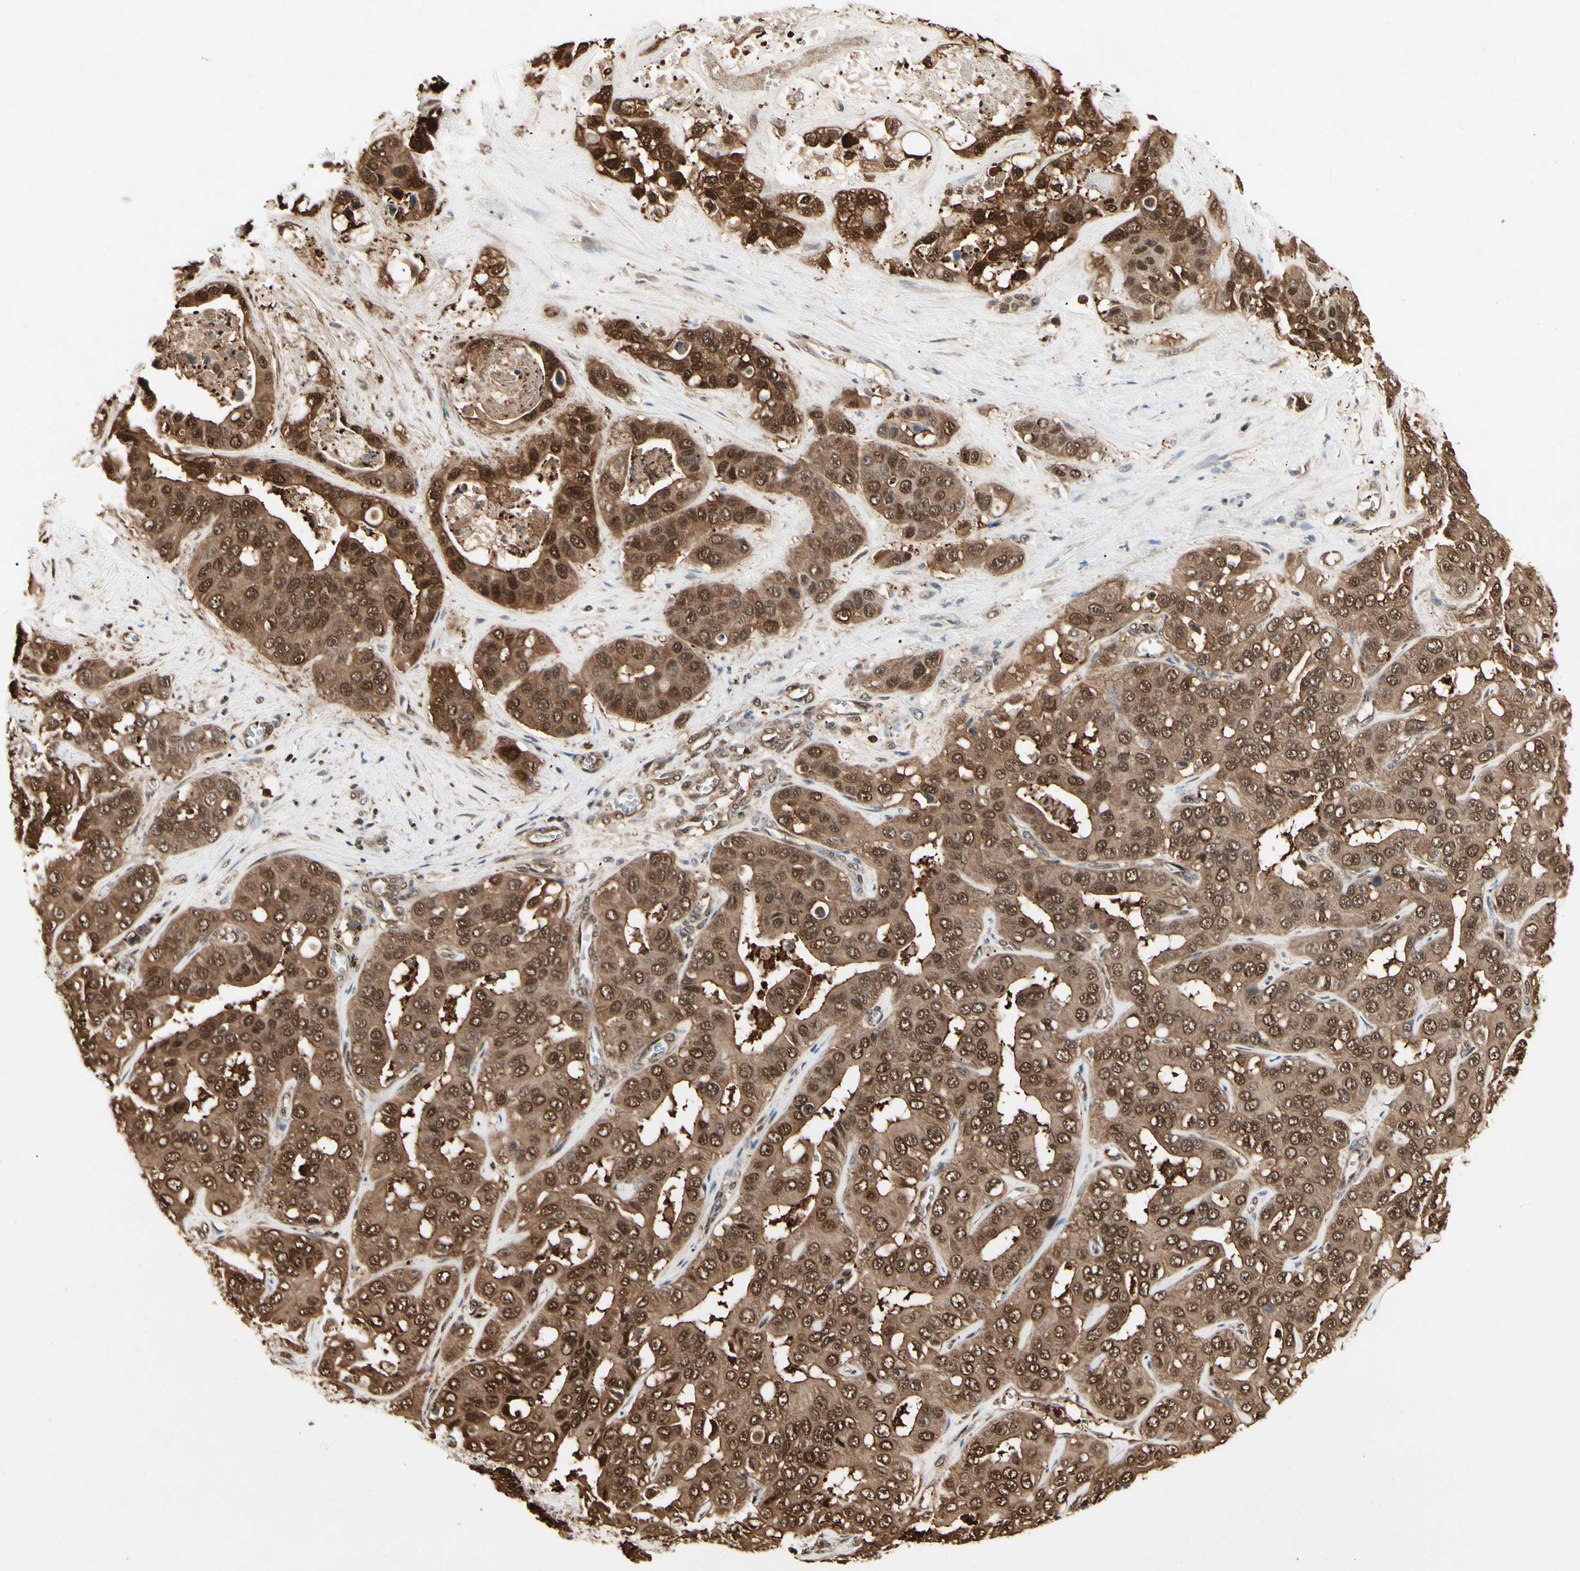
{"staining": {"intensity": "strong", "quantity": ">75%", "location": "cytoplasmic/membranous,nuclear"}, "tissue": "liver cancer", "cell_type": "Tumor cells", "image_type": "cancer", "snomed": [{"axis": "morphology", "description": "Cholangiocarcinoma"}, {"axis": "topography", "description": "Liver"}], "caption": "The image reveals a brown stain indicating the presence of a protein in the cytoplasmic/membranous and nuclear of tumor cells in liver cancer.", "gene": "YWHAQ", "patient": {"sex": "female", "age": 52}}